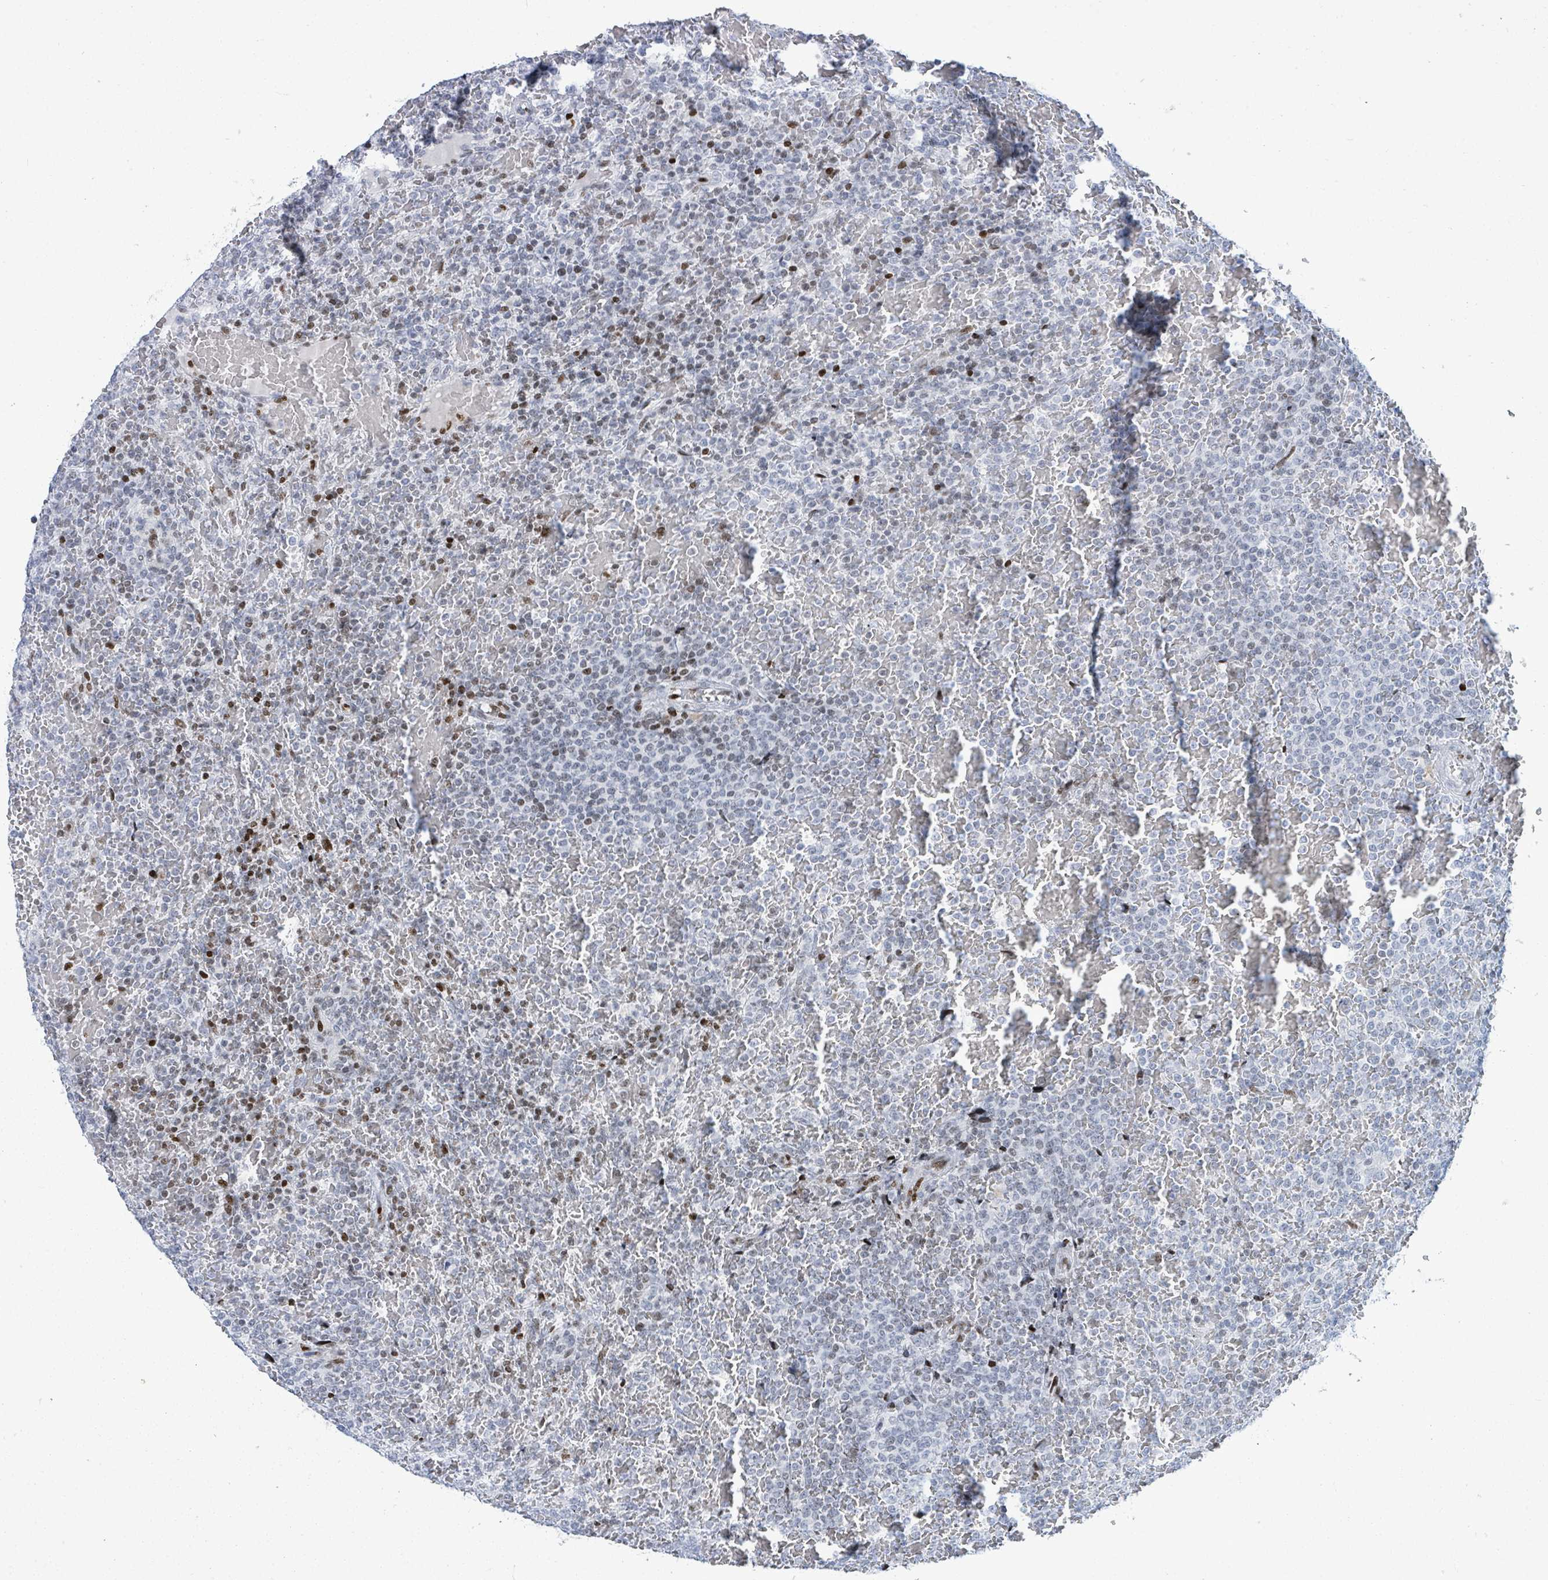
{"staining": {"intensity": "negative", "quantity": "none", "location": "none"}, "tissue": "lymphoma", "cell_type": "Tumor cells", "image_type": "cancer", "snomed": [{"axis": "morphology", "description": "Malignant lymphoma, non-Hodgkin's type, Low grade"}, {"axis": "topography", "description": "Spleen"}], "caption": "Immunohistochemistry photomicrograph of human lymphoma stained for a protein (brown), which exhibits no expression in tumor cells.", "gene": "MALL", "patient": {"sex": "male", "age": 60}}